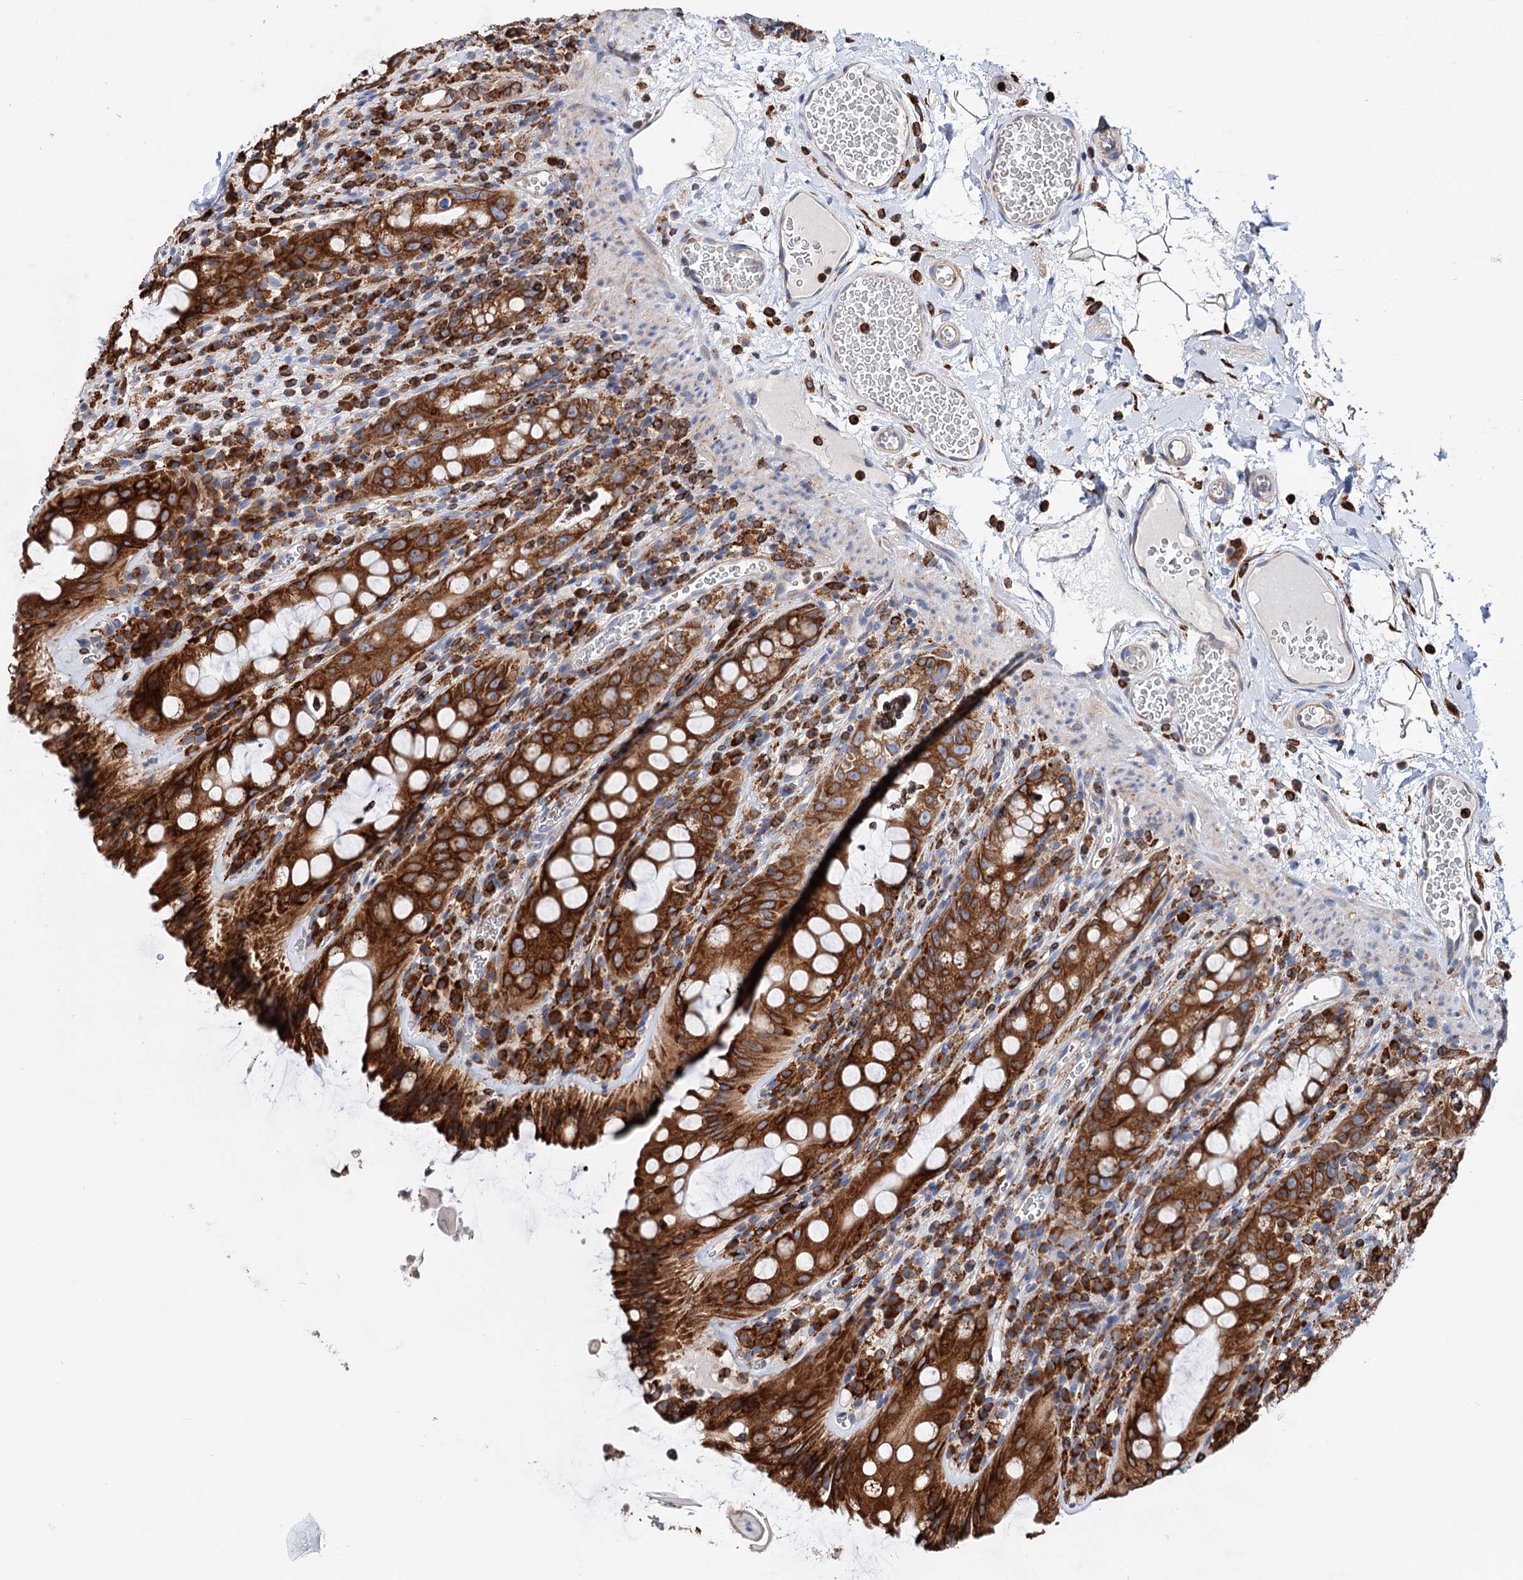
{"staining": {"intensity": "strong", "quantity": ">75%", "location": "cytoplasmic/membranous"}, "tissue": "rectum", "cell_type": "Glandular cells", "image_type": "normal", "snomed": [{"axis": "morphology", "description": "Normal tissue, NOS"}, {"axis": "topography", "description": "Rectum"}], "caption": "The histopathology image exhibits immunohistochemical staining of benign rectum. There is strong cytoplasmic/membranous staining is seen in approximately >75% of glandular cells. Immunohistochemistry (ihc) stains the protein of interest in brown and the nuclei are stained blue.", "gene": "ERP29", "patient": {"sex": "female", "age": 57}}